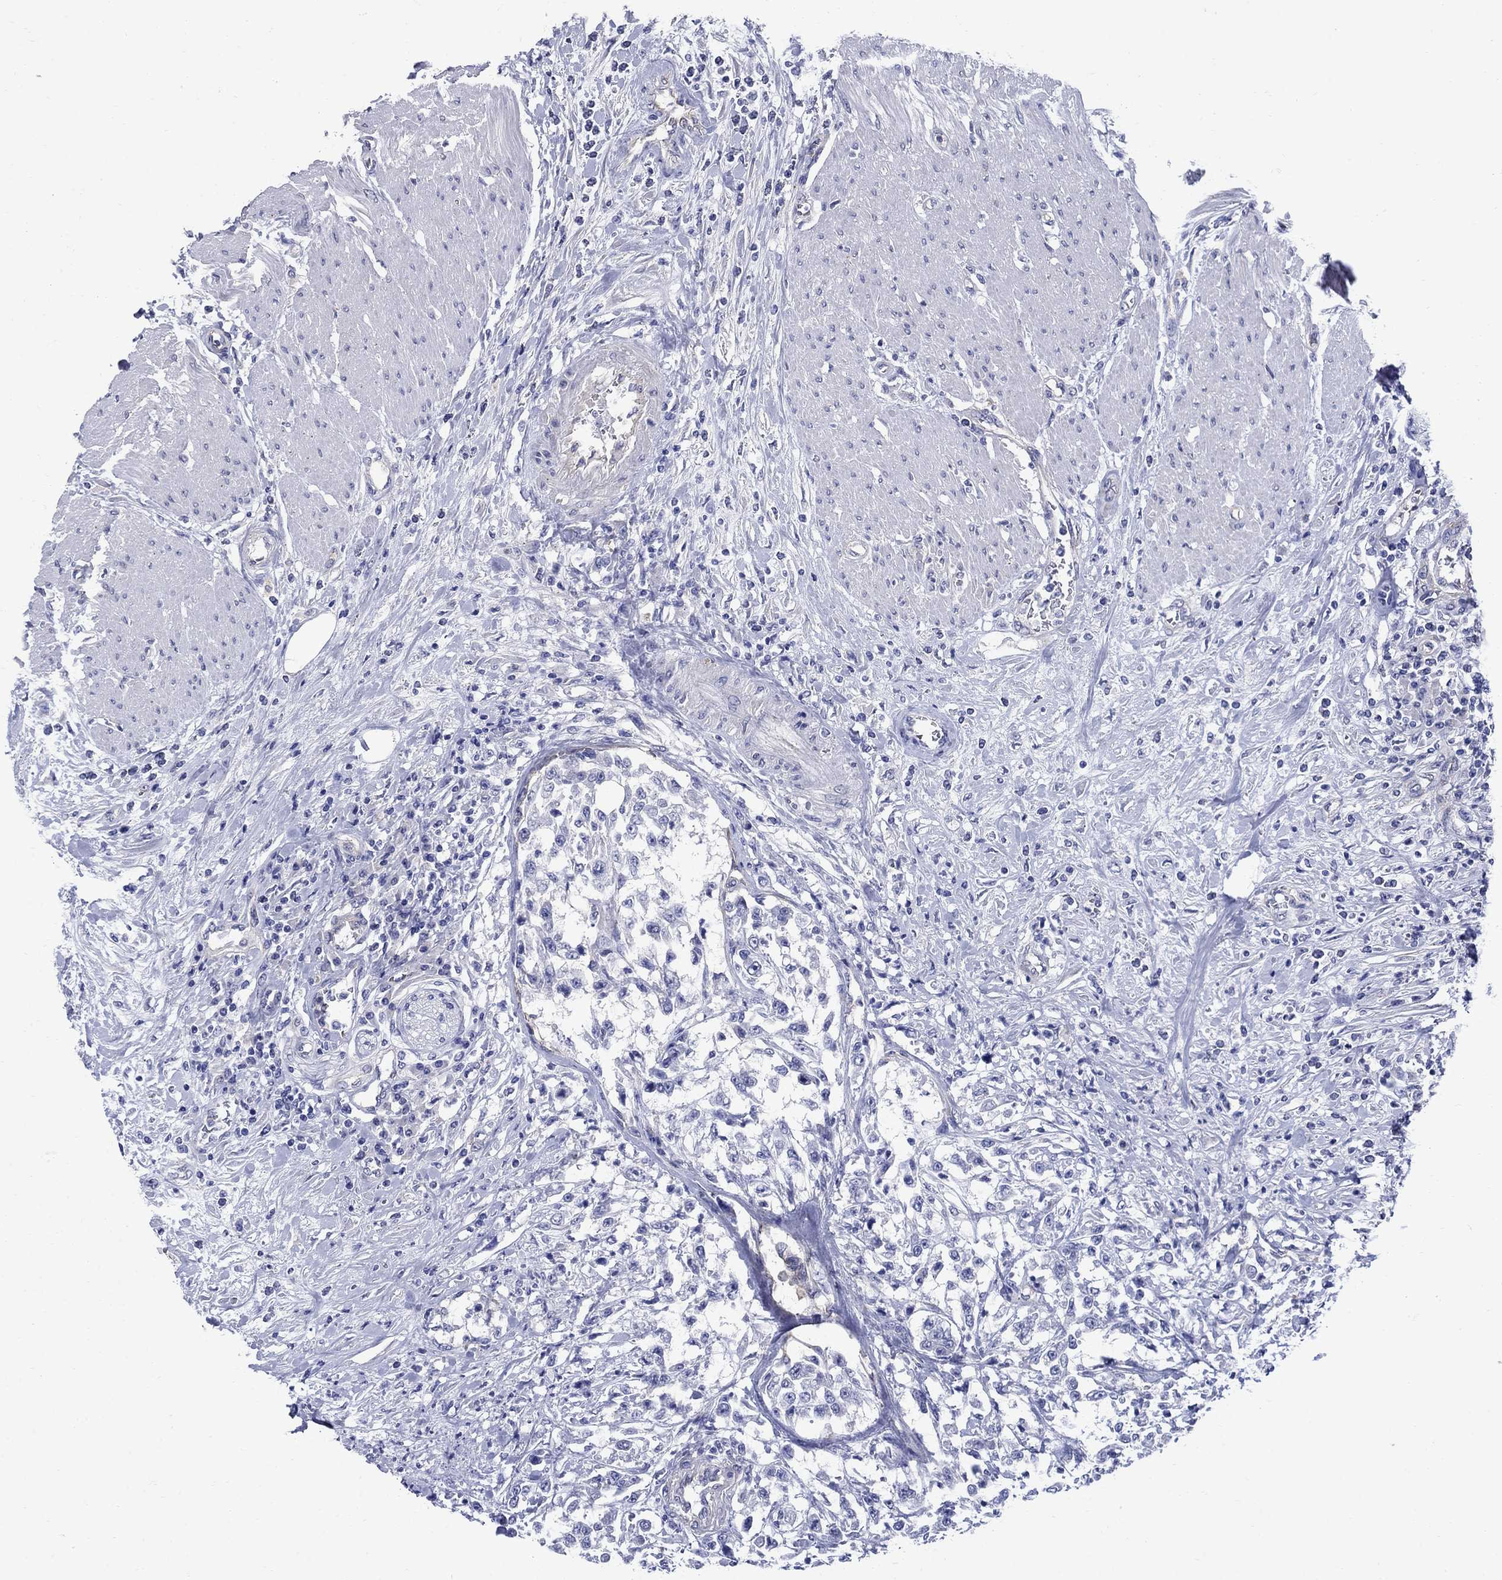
{"staining": {"intensity": "negative", "quantity": "none", "location": "none"}, "tissue": "urothelial cancer", "cell_type": "Tumor cells", "image_type": "cancer", "snomed": [{"axis": "morphology", "description": "Urothelial carcinoma, High grade"}, {"axis": "topography", "description": "Urinary bladder"}], "caption": "Urothelial carcinoma (high-grade) stained for a protein using IHC exhibits no staining tumor cells.", "gene": "SMCP", "patient": {"sex": "male", "age": 46}}